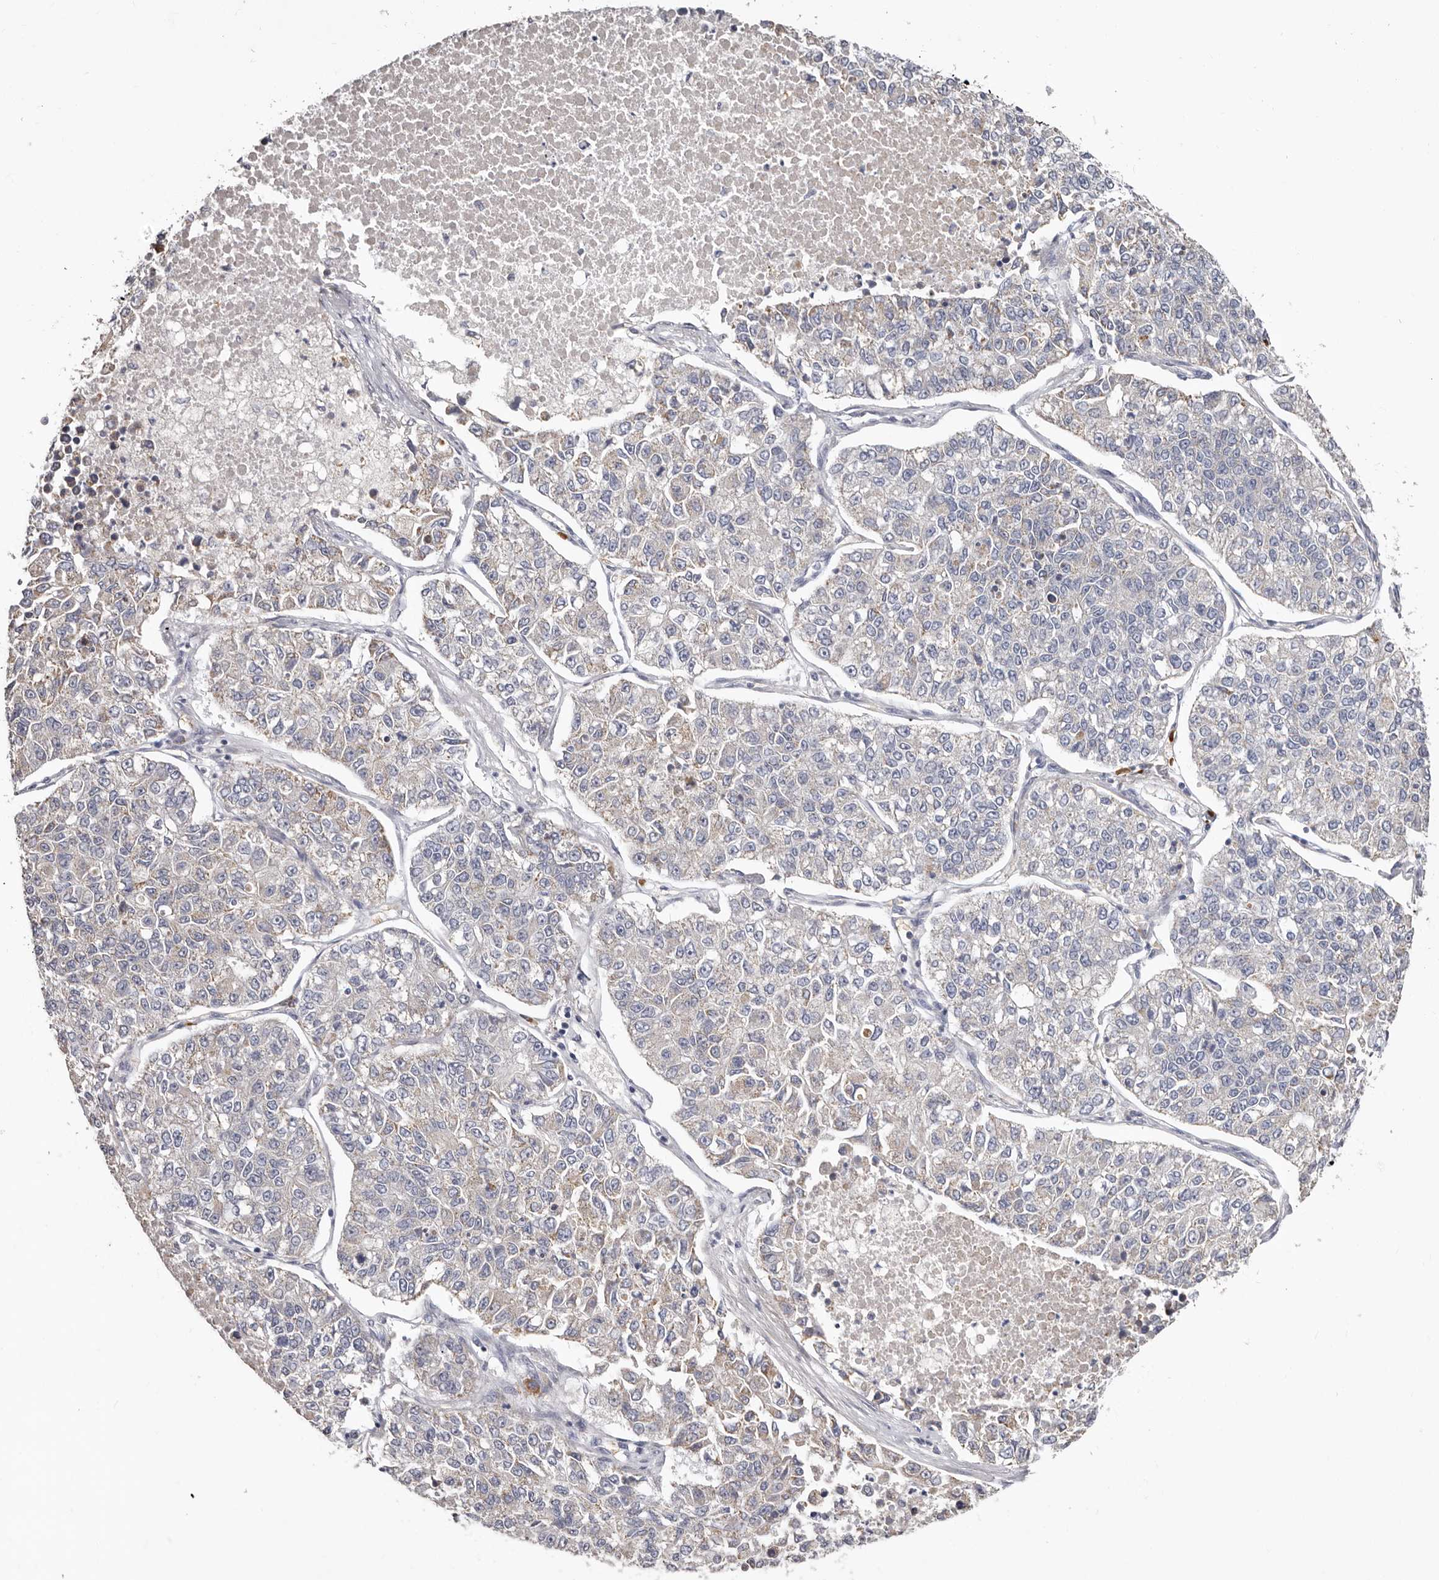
{"staining": {"intensity": "negative", "quantity": "none", "location": "none"}, "tissue": "lung cancer", "cell_type": "Tumor cells", "image_type": "cancer", "snomed": [{"axis": "morphology", "description": "Adenocarcinoma, NOS"}, {"axis": "topography", "description": "Lung"}], "caption": "High magnification brightfield microscopy of adenocarcinoma (lung) stained with DAB (3,3'-diaminobenzidine) (brown) and counterstained with hematoxylin (blue): tumor cells show no significant staining. (DAB (3,3'-diaminobenzidine) immunohistochemistry visualized using brightfield microscopy, high magnification).", "gene": "SPTA1", "patient": {"sex": "male", "age": 49}}